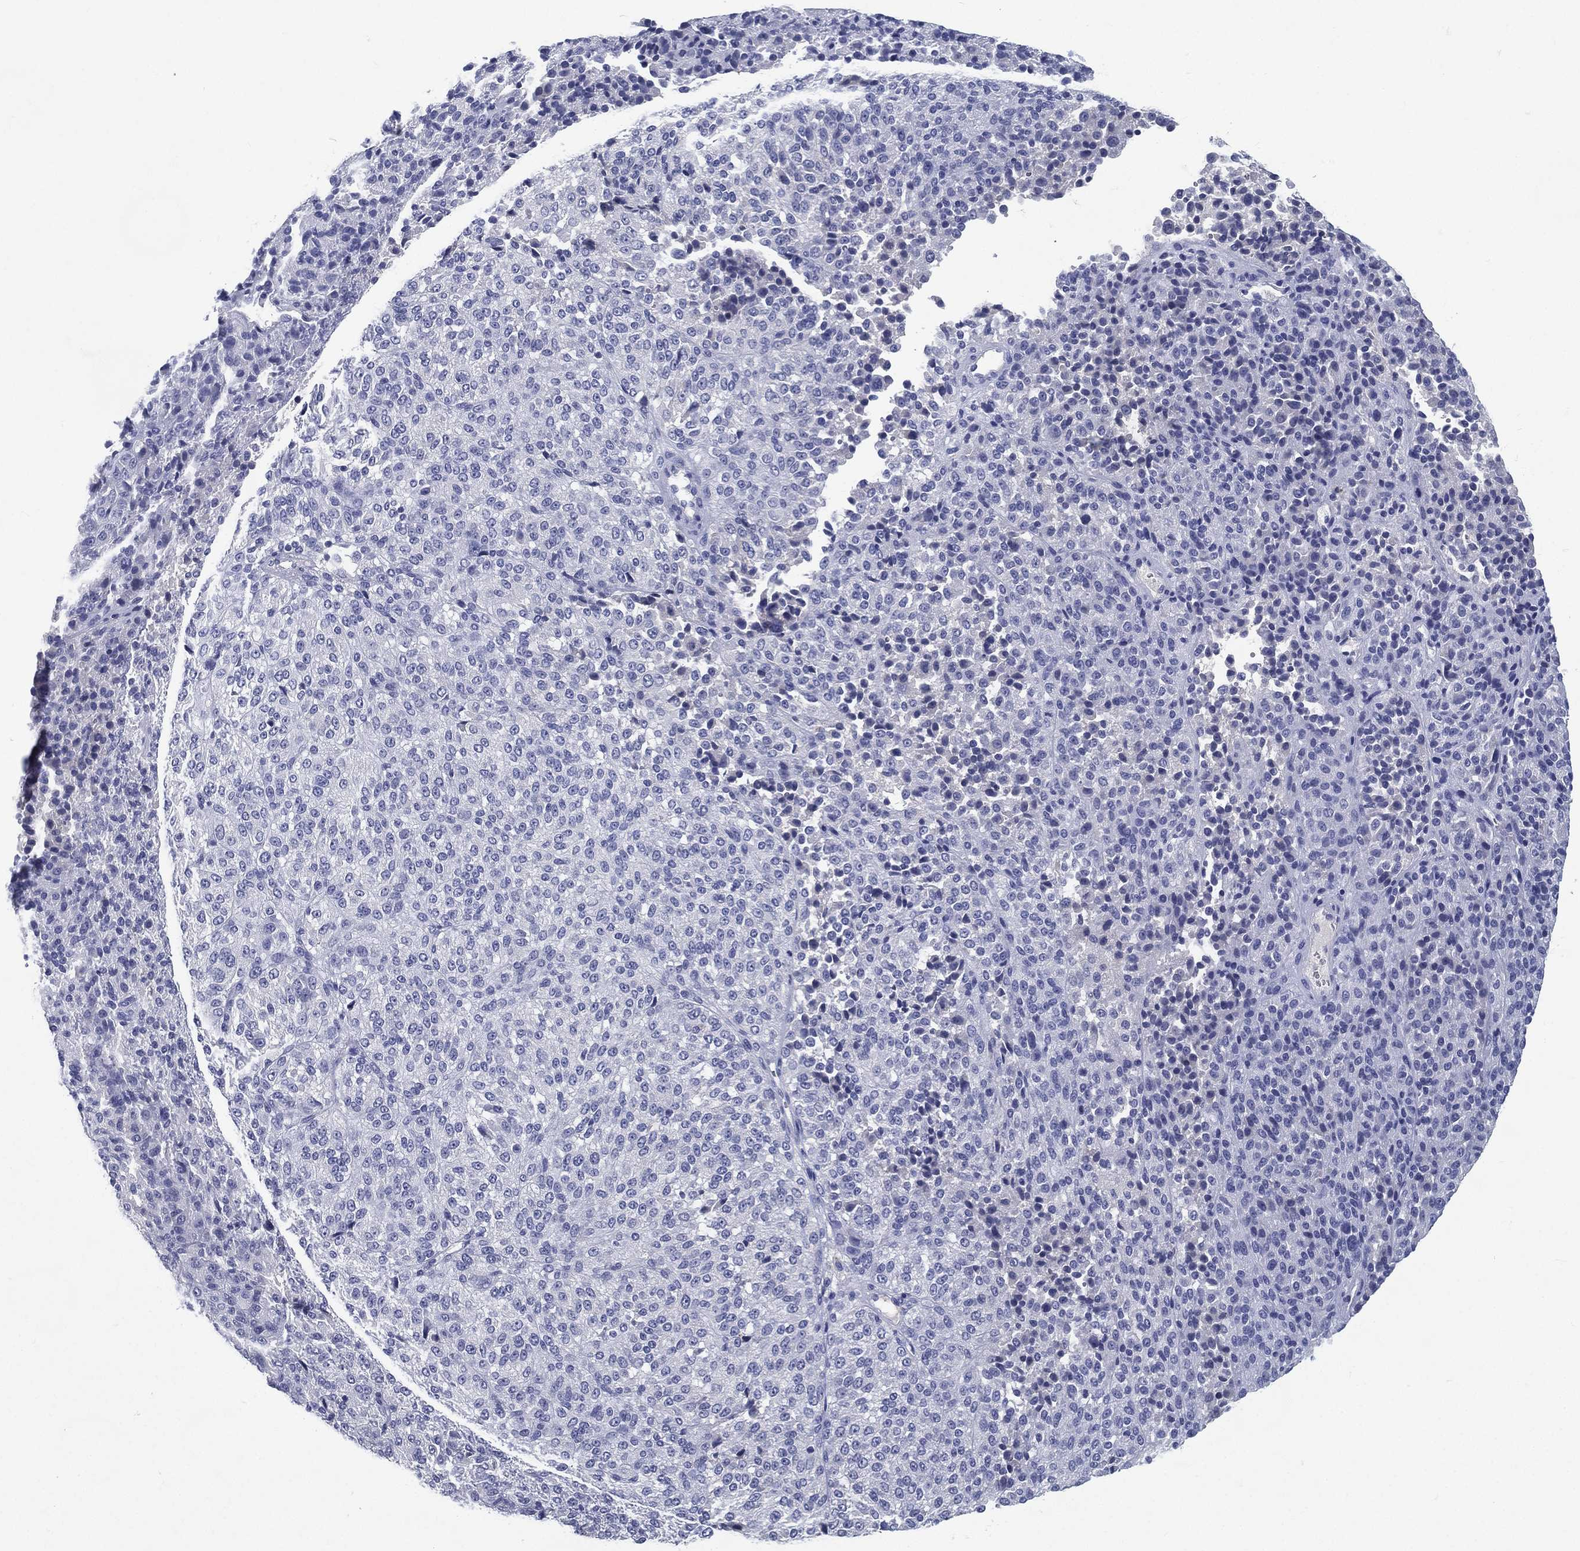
{"staining": {"intensity": "negative", "quantity": "none", "location": "none"}, "tissue": "melanoma", "cell_type": "Tumor cells", "image_type": "cancer", "snomed": [{"axis": "morphology", "description": "Malignant melanoma, Metastatic site"}, {"axis": "topography", "description": "Brain"}], "caption": "Immunohistochemical staining of human malignant melanoma (metastatic site) shows no significant expression in tumor cells. Nuclei are stained in blue.", "gene": "RGS13", "patient": {"sex": "female", "age": 56}}